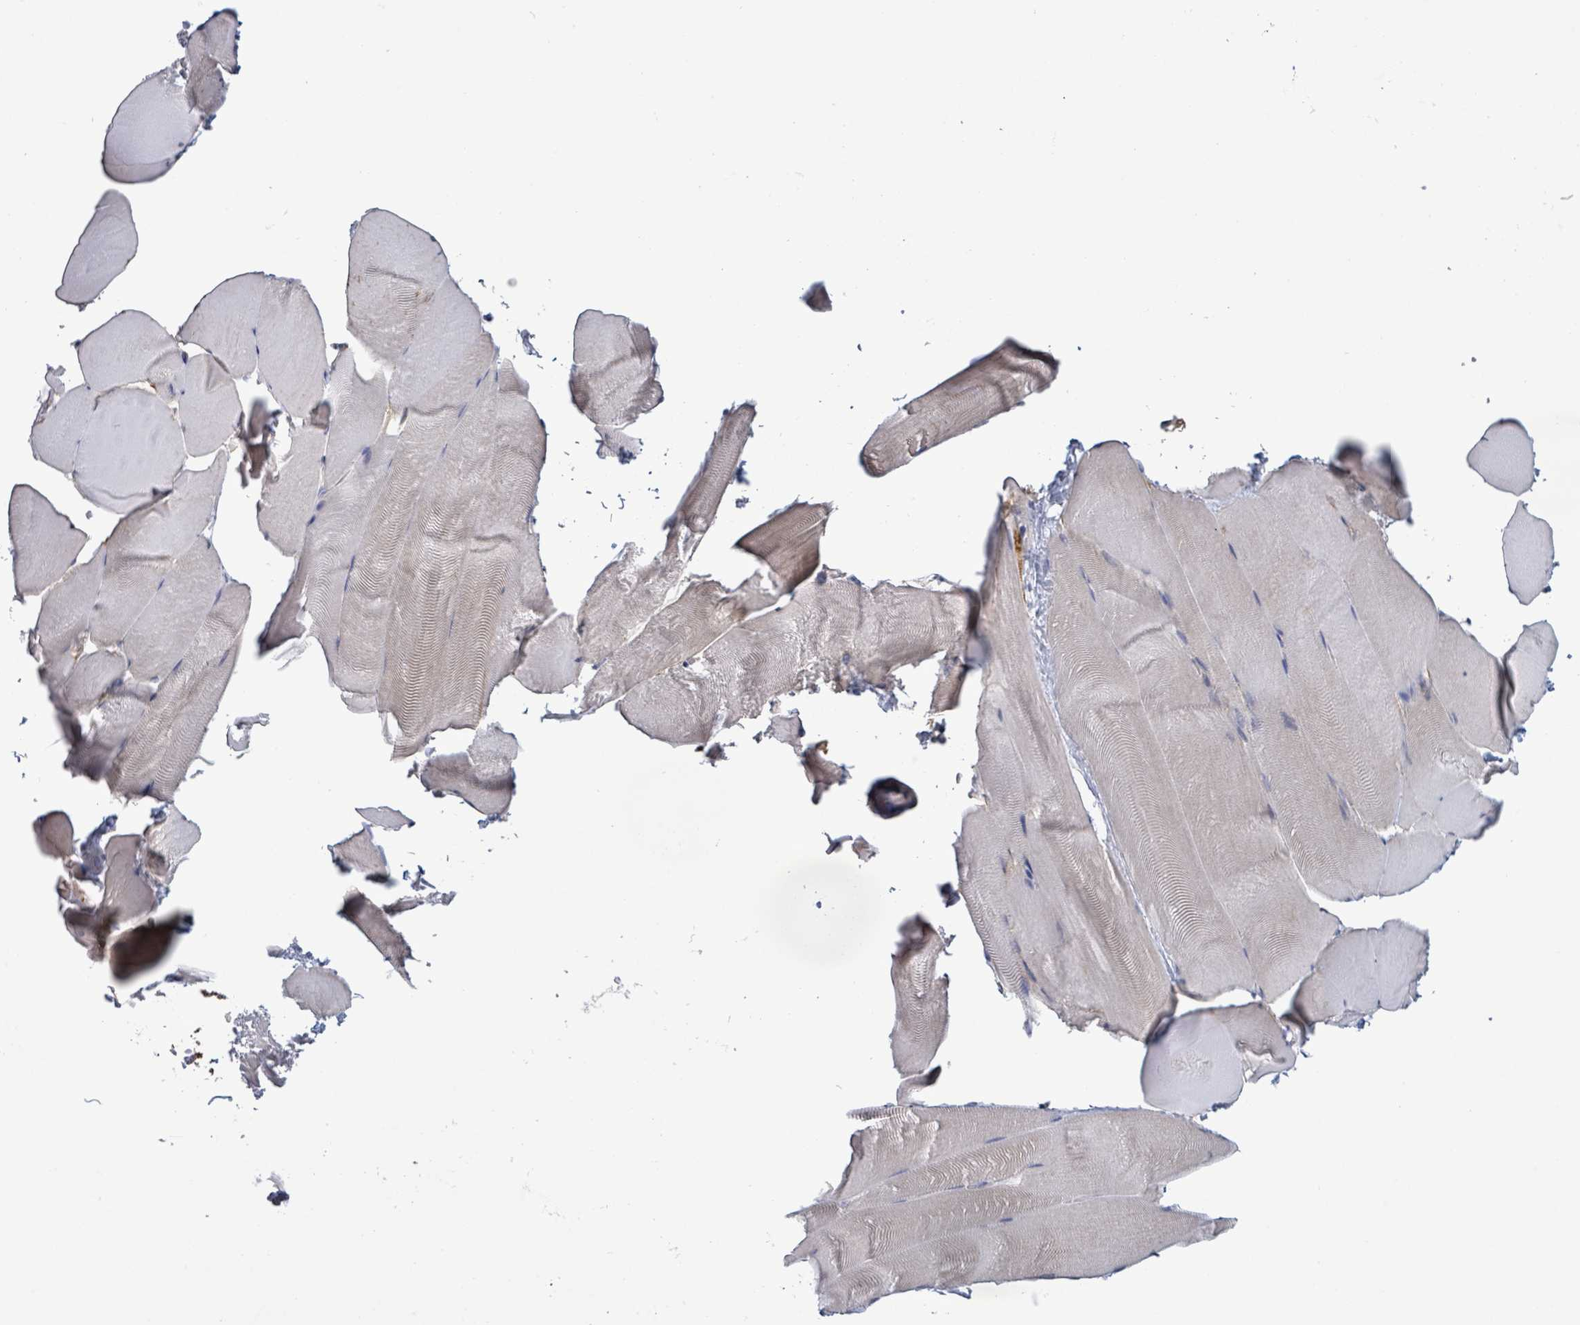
{"staining": {"intensity": "negative", "quantity": "none", "location": "none"}, "tissue": "skeletal muscle", "cell_type": "Myocytes", "image_type": "normal", "snomed": [{"axis": "morphology", "description": "Normal tissue, NOS"}, {"axis": "topography", "description": "Skeletal muscle"}], "caption": "An immunohistochemistry (IHC) image of normal skeletal muscle is shown. There is no staining in myocytes of skeletal muscle. The staining is performed using DAB brown chromogen with nuclei counter-stained in using hematoxylin.", "gene": "BSG", "patient": {"sex": "female", "age": 64}}